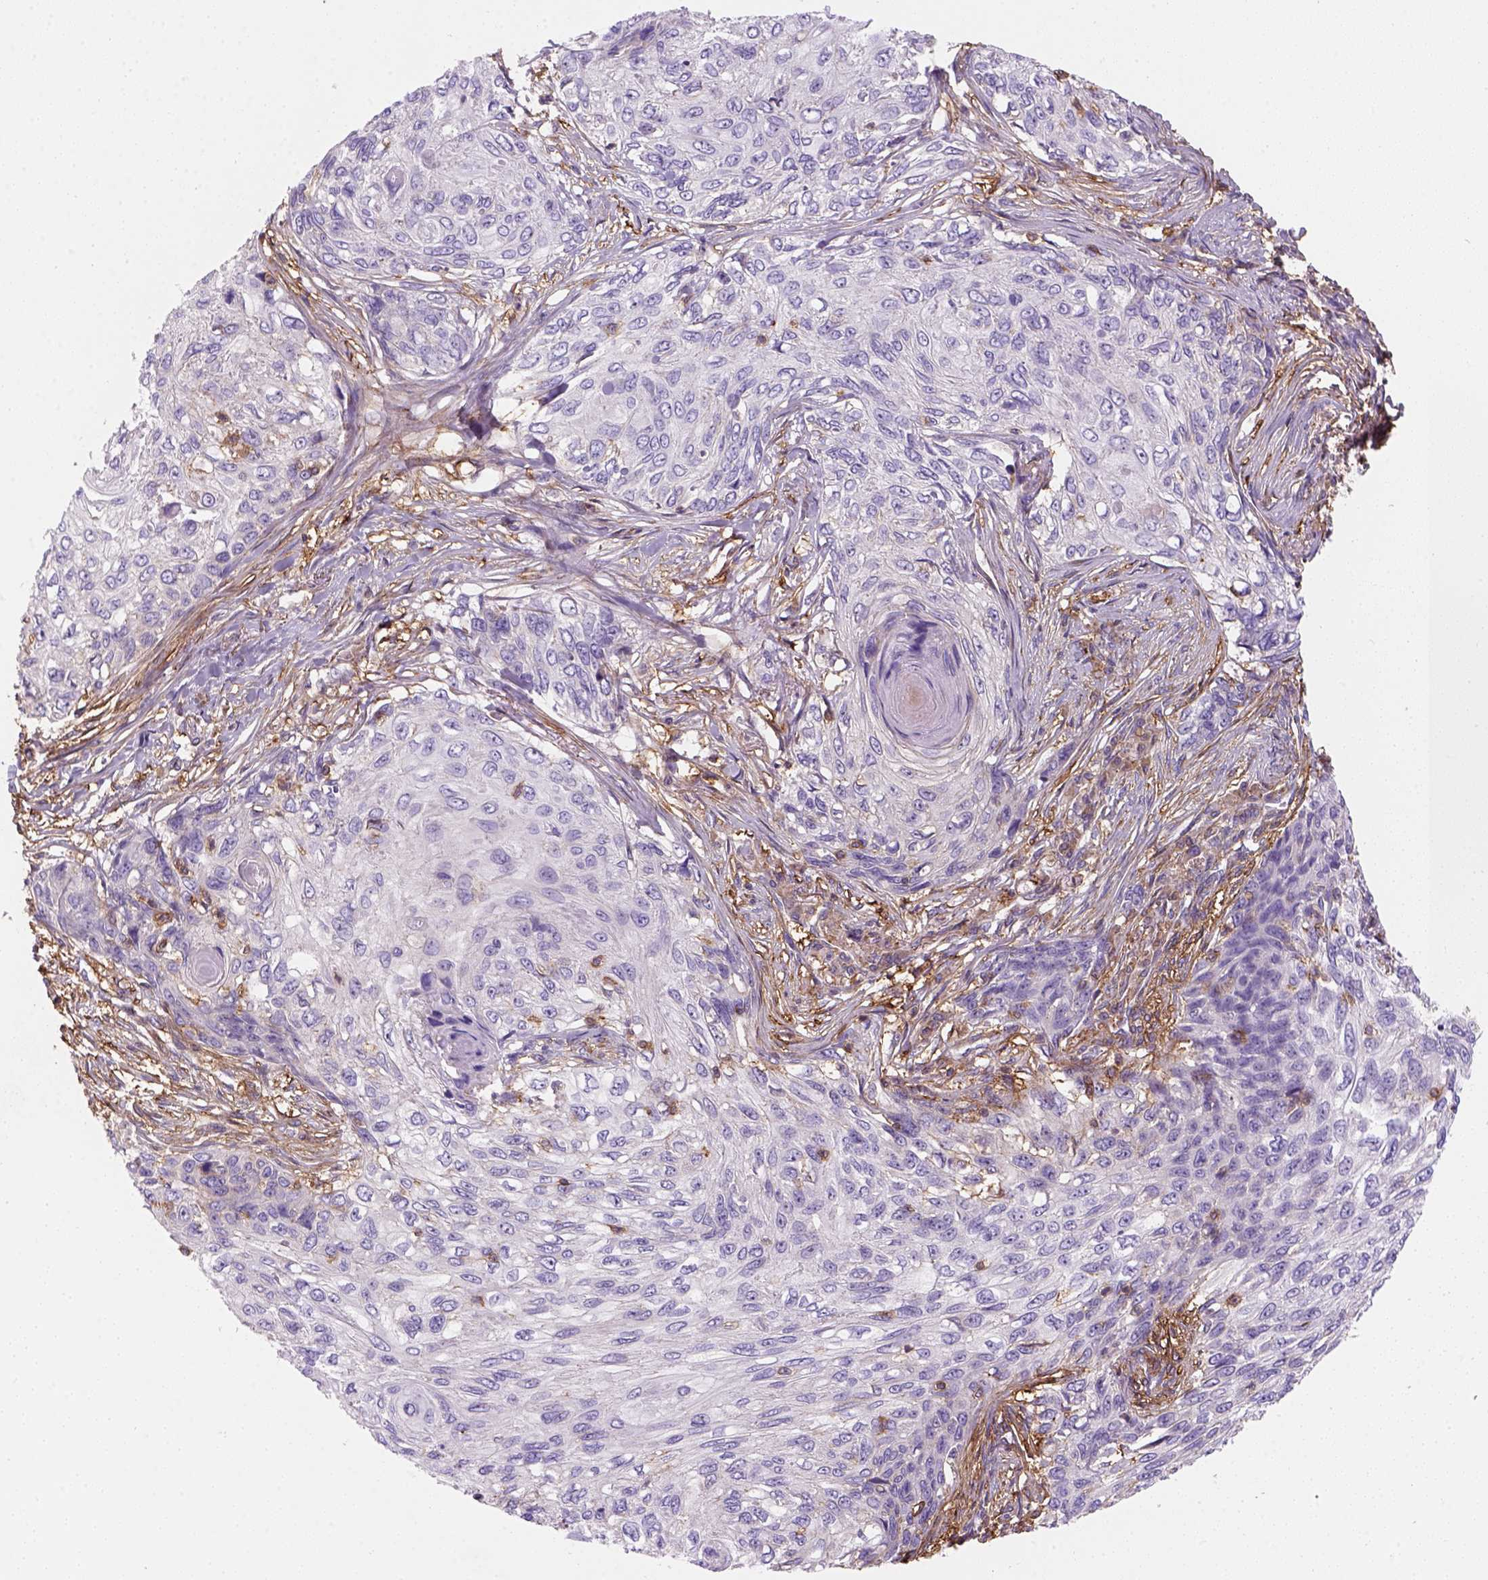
{"staining": {"intensity": "negative", "quantity": "none", "location": "none"}, "tissue": "skin cancer", "cell_type": "Tumor cells", "image_type": "cancer", "snomed": [{"axis": "morphology", "description": "Squamous cell carcinoma, NOS"}, {"axis": "topography", "description": "Skin"}], "caption": "This image is of squamous cell carcinoma (skin) stained with immunohistochemistry to label a protein in brown with the nuclei are counter-stained blue. There is no staining in tumor cells. (Stains: DAB (3,3'-diaminobenzidine) IHC with hematoxylin counter stain, Microscopy: brightfield microscopy at high magnification).", "gene": "GPRC5D", "patient": {"sex": "male", "age": 92}}